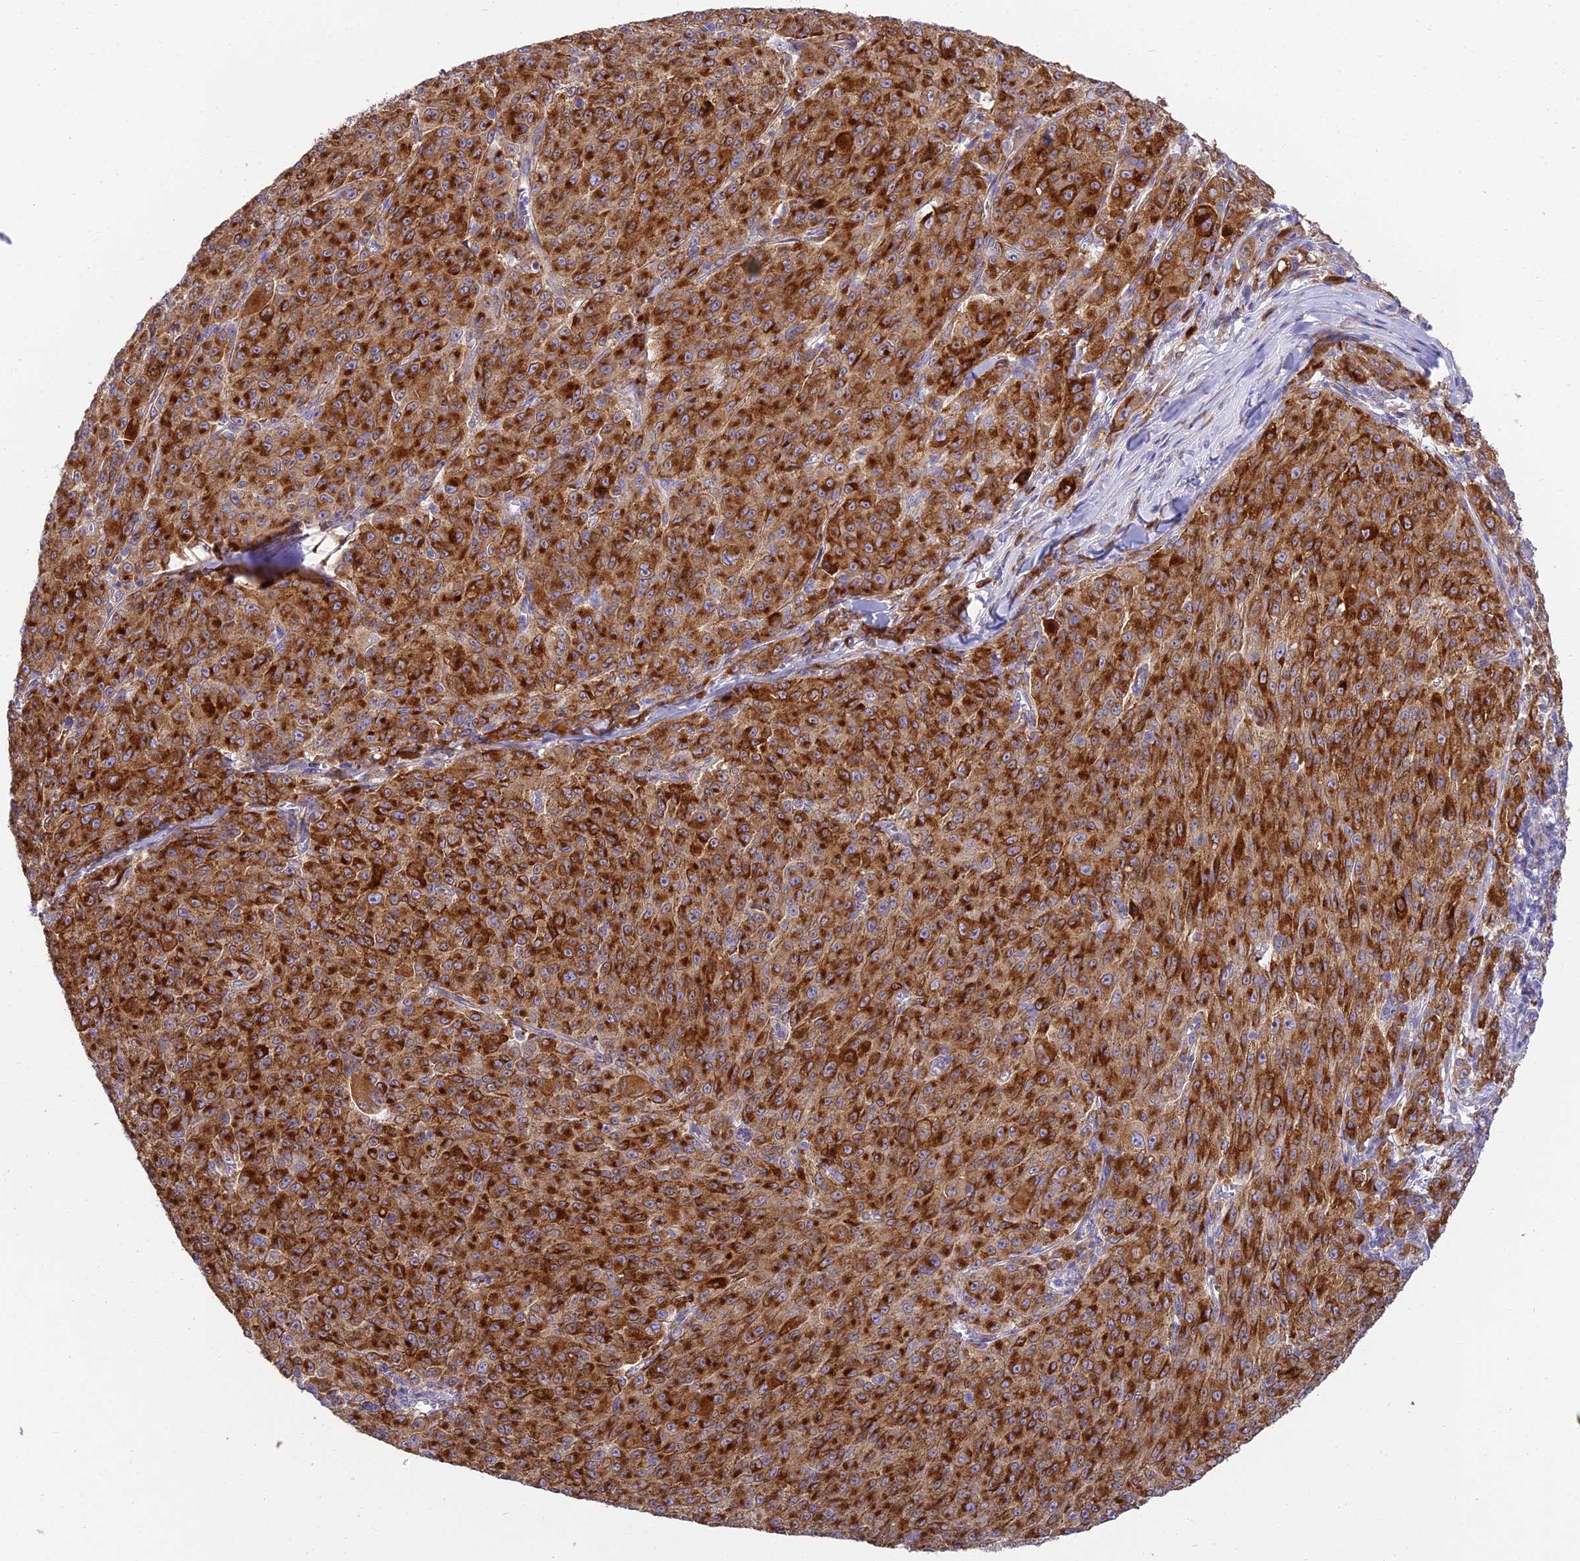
{"staining": {"intensity": "strong", "quantity": ">75%", "location": "cytoplasmic/membranous"}, "tissue": "melanoma", "cell_type": "Tumor cells", "image_type": "cancer", "snomed": [{"axis": "morphology", "description": "Malignant melanoma, NOS"}, {"axis": "topography", "description": "Skin"}], "caption": "The immunohistochemical stain labels strong cytoplasmic/membranous expression in tumor cells of malignant melanoma tissue.", "gene": "CLCN7", "patient": {"sex": "female", "age": 52}}